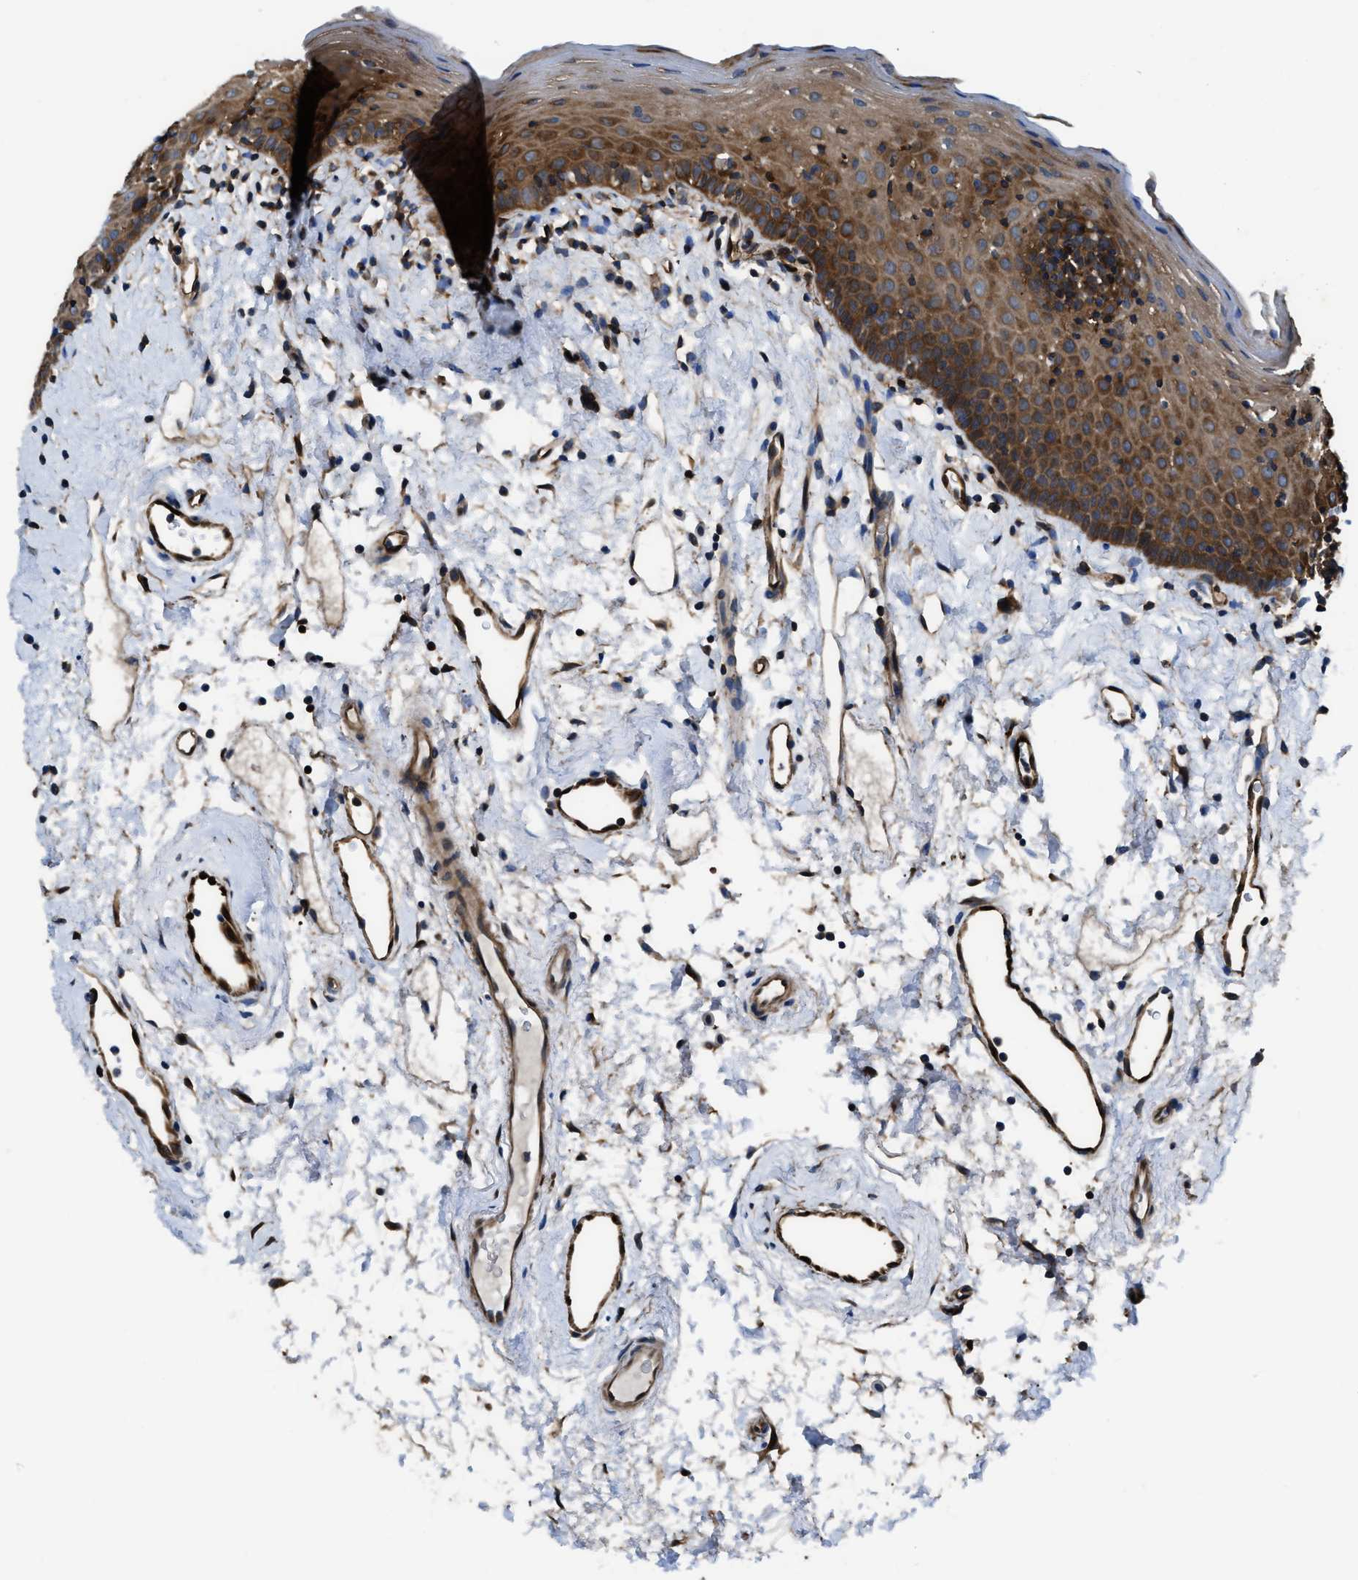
{"staining": {"intensity": "strong", "quantity": "25%-75%", "location": "cytoplasmic/membranous"}, "tissue": "oral mucosa", "cell_type": "Squamous epithelial cells", "image_type": "normal", "snomed": [{"axis": "morphology", "description": "Normal tissue, NOS"}, {"axis": "topography", "description": "Oral tissue"}], "caption": "A brown stain highlights strong cytoplasmic/membranous expression of a protein in squamous epithelial cells of unremarkable human oral mucosa. (DAB IHC, brown staining for protein, blue staining for nuclei).", "gene": "PFKP", "patient": {"sex": "male", "age": 66}}